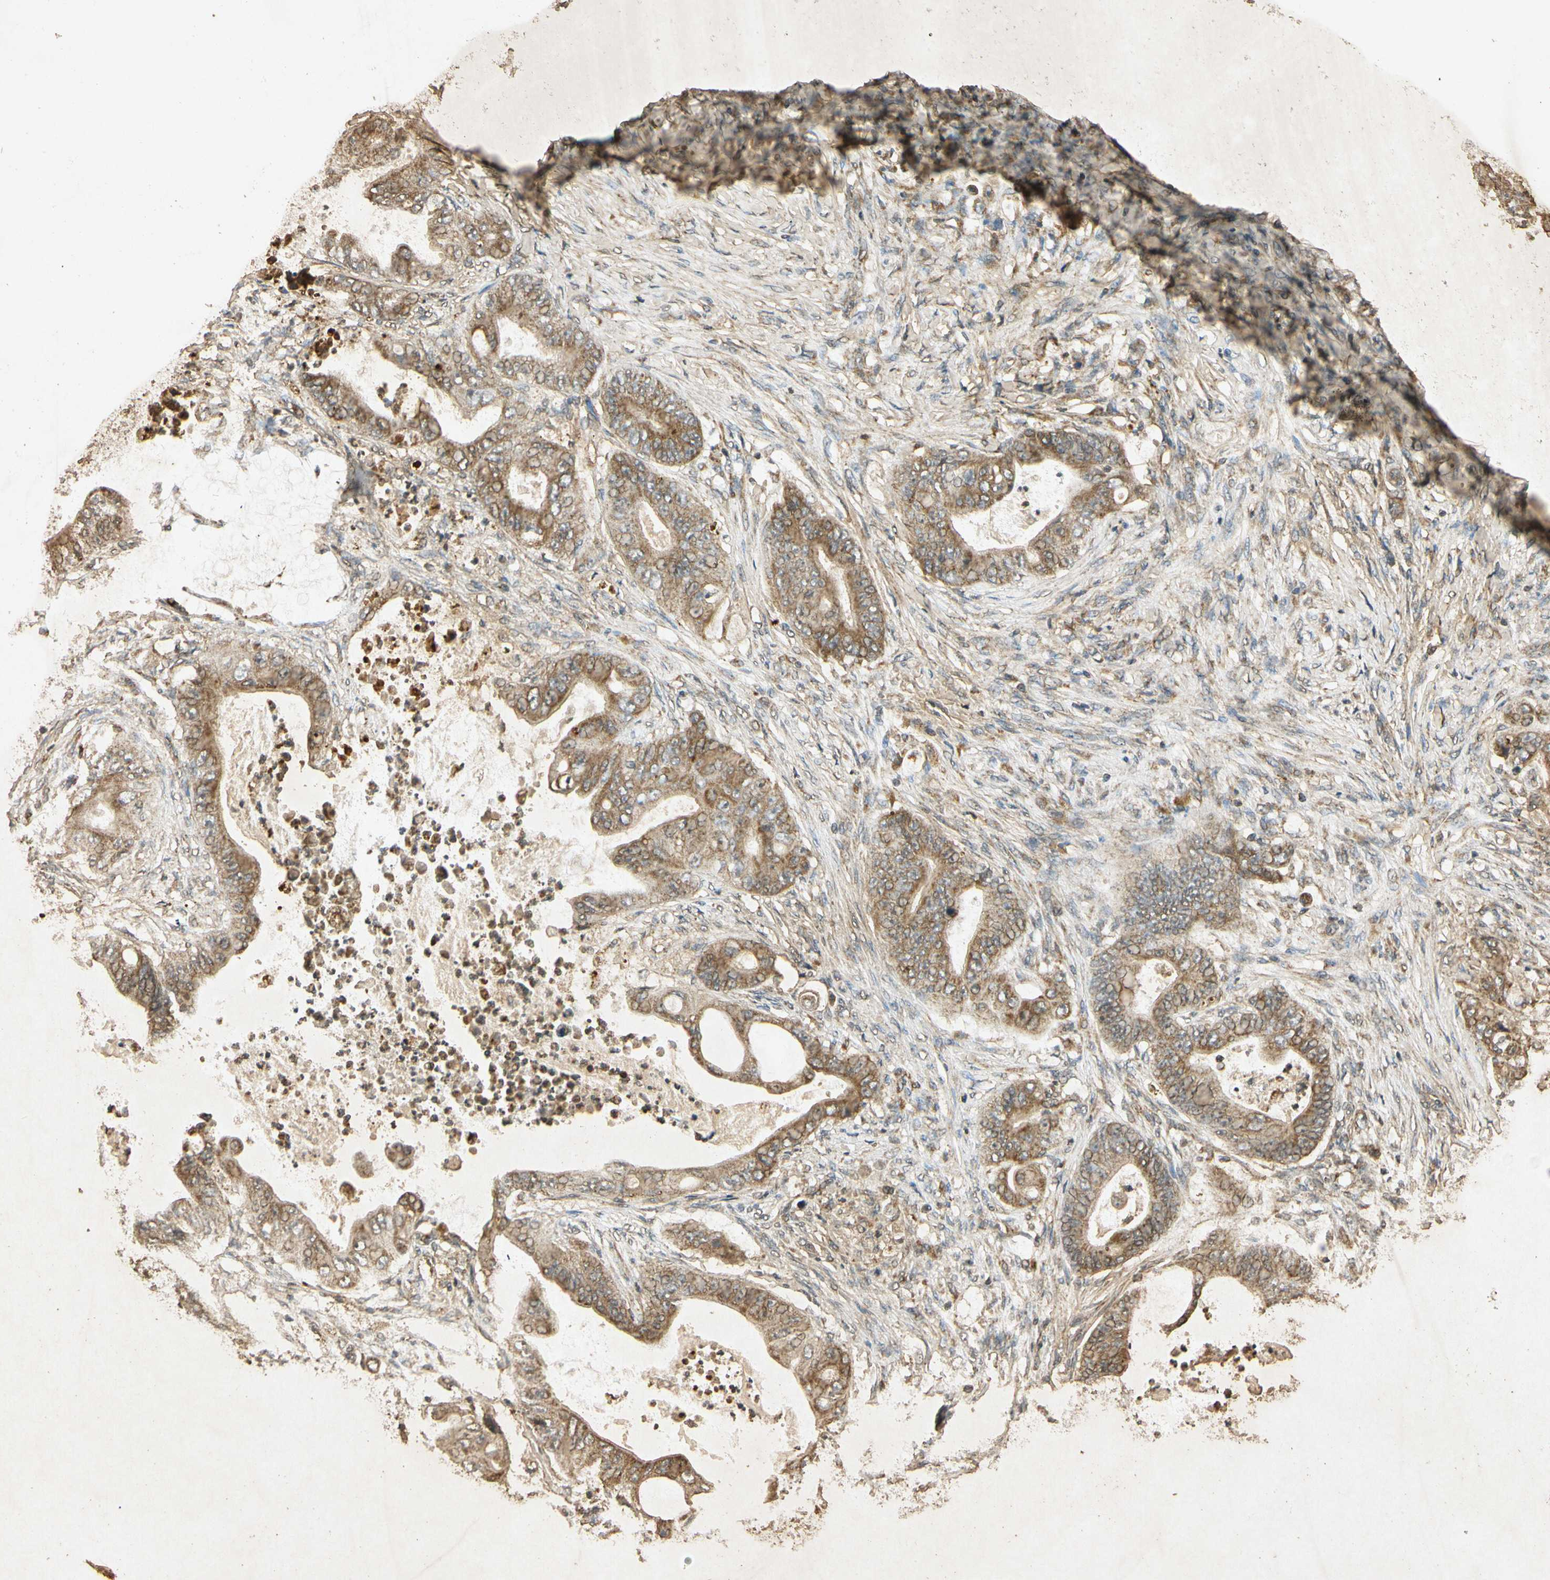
{"staining": {"intensity": "moderate", "quantity": "25%-75%", "location": "cytoplasmic/membranous"}, "tissue": "stomach cancer", "cell_type": "Tumor cells", "image_type": "cancer", "snomed": [{"axis": "morphology", "description": "Adenocarcinoma, NOS"}, {"axis": "topography", "description": "Stomach"}], "caption": "Stomach cancer (adenocarcinoma) stained with a protein marker demonstrates moderate staining in tumor cells.", "gene": "PRDX3", "patient": {"sex": "female", "age": 73}}